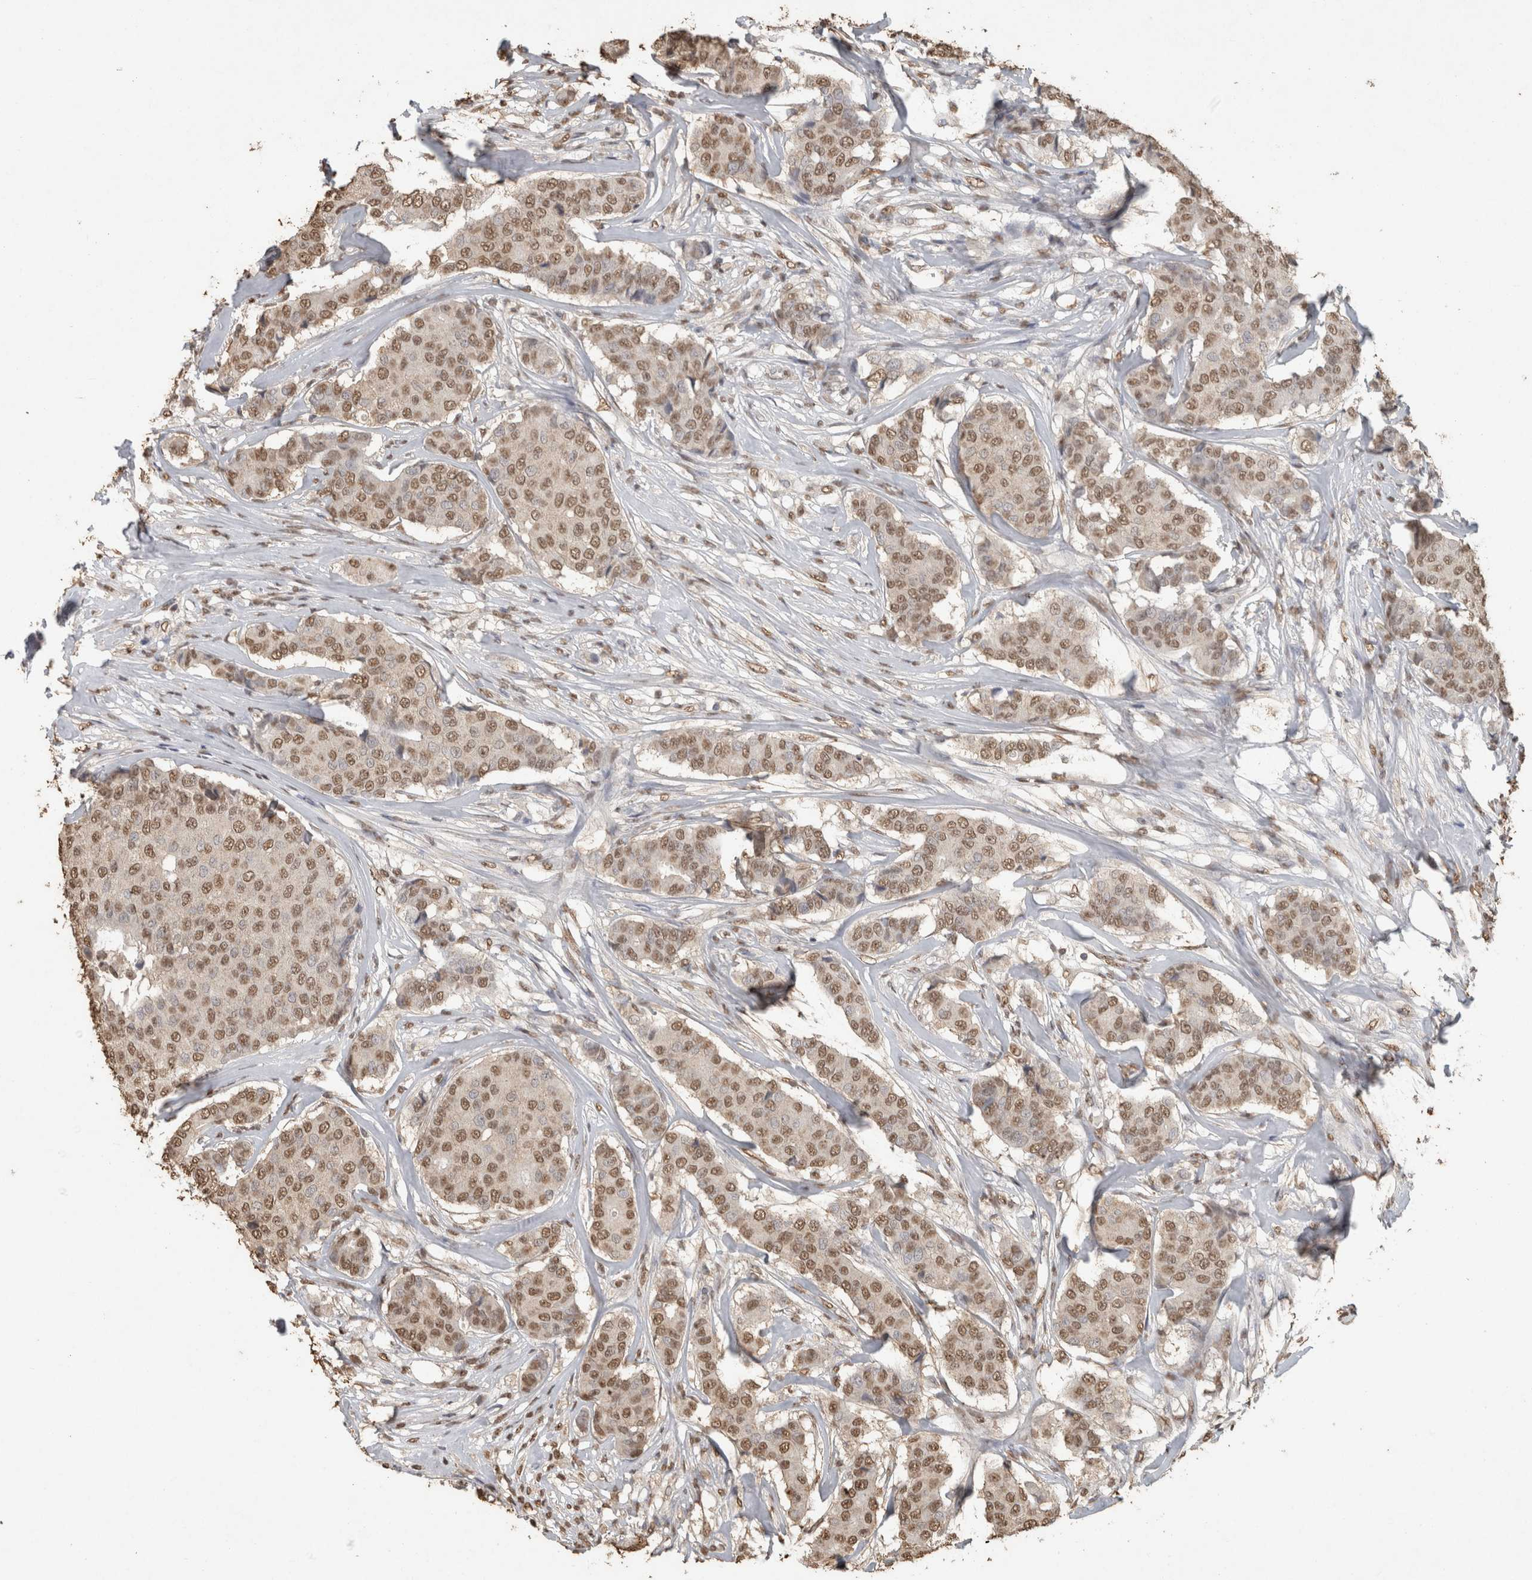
{"staining": {"intensity": "moderate", "quantity": ">75%", "location": "nuclear"}, "tissue": "breast cancer", "cell_type": "Tumor cells", "image_type": "cancer", "snomed": [{"axis": "morphology", "description": "Duct carcinoma"}, {"axis": "topography", "description": "Breast"}], "caption": "Tumor cells display medium levels of moderate nuclear expression in approximately >75% of cells in human breast cancer.", "gene": "HAND2", "patient": {"sex": "female", "age": 75}}